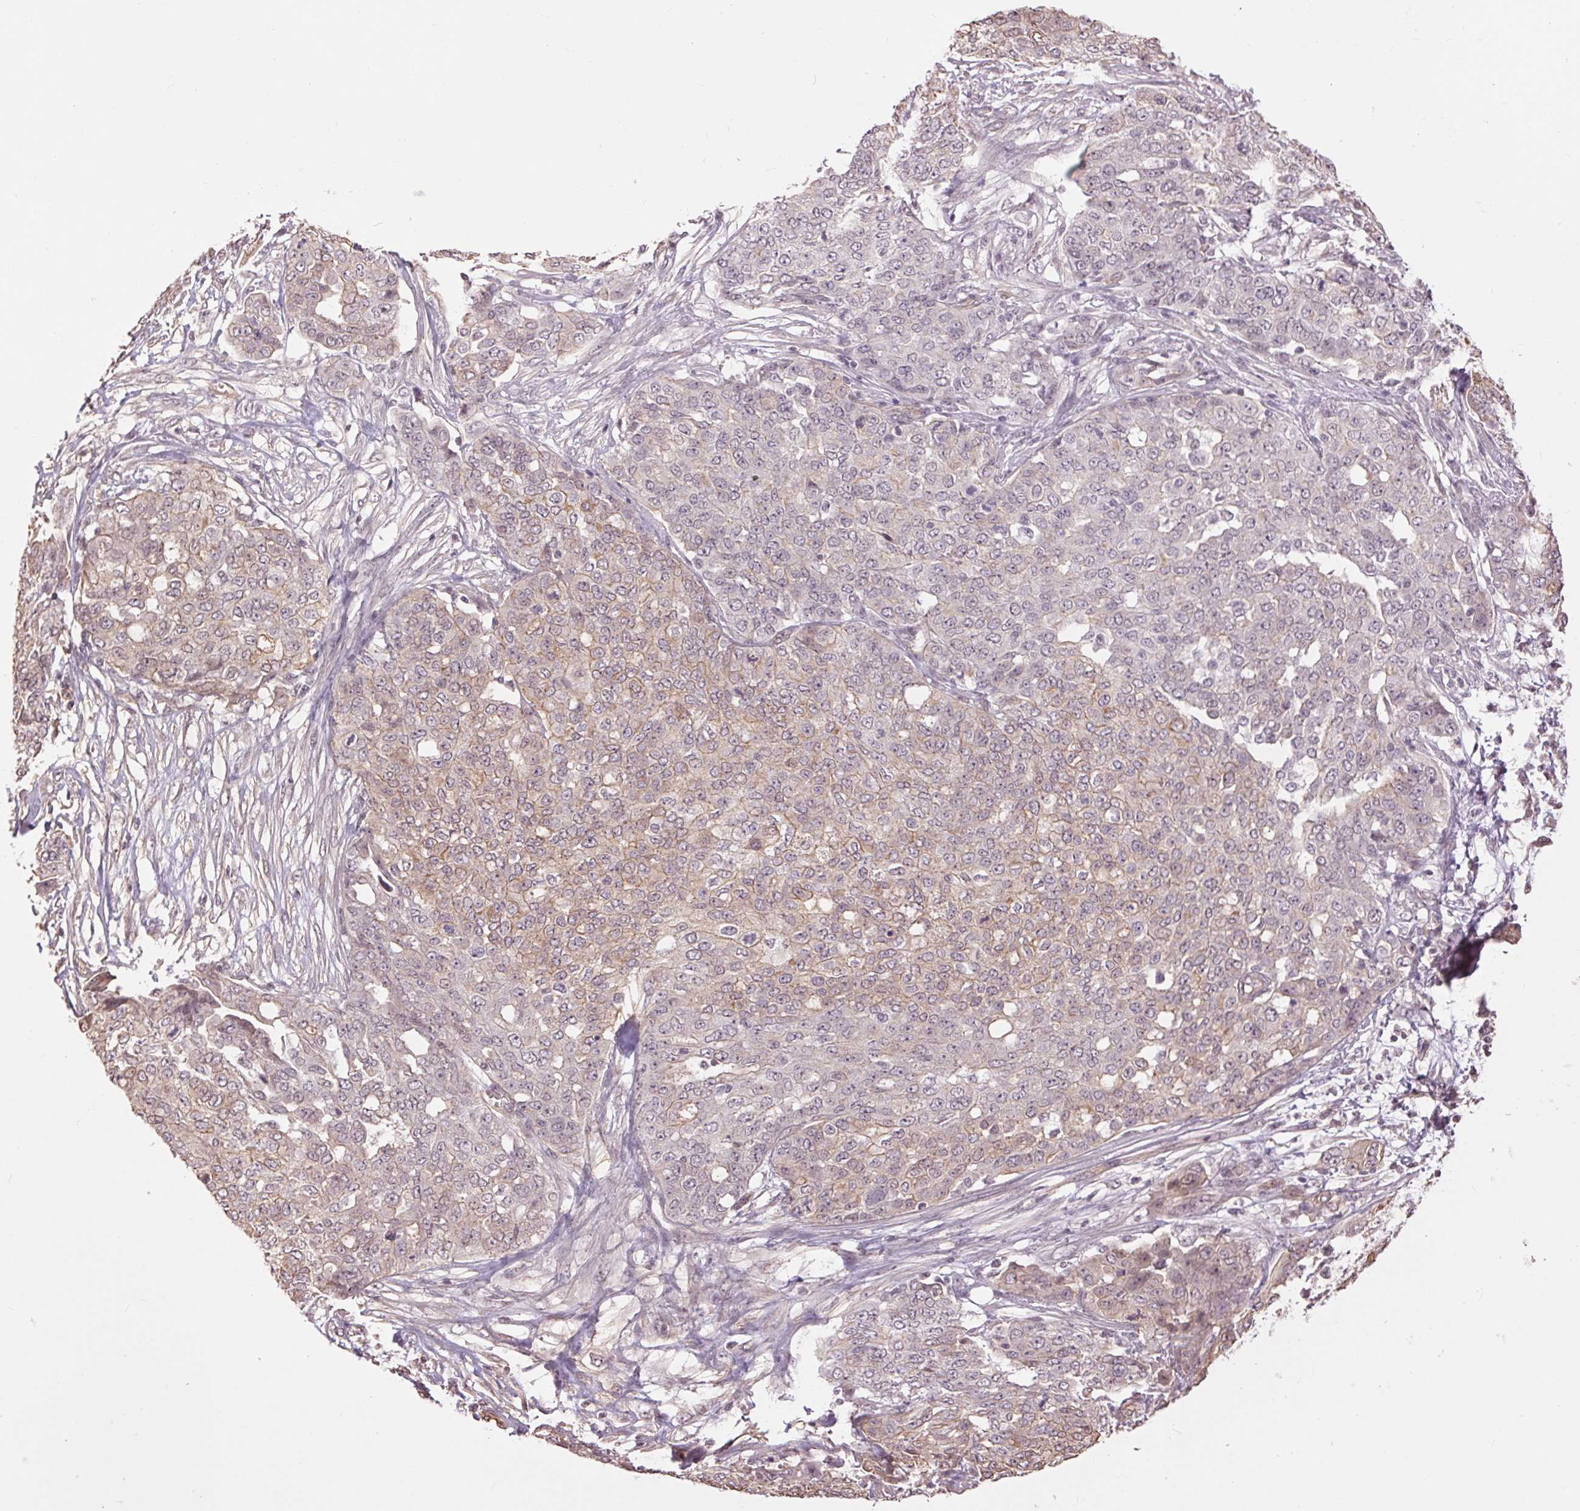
{"staining": {"intensity": "weak", "quantity": "25%-75%", "location": "cytoplasmic/membranous"}, "tissue": "ovarian cancer", "cell_type": "Tumor cells", "image_type": "cancer", "snomed": [{"axis": "morphology", "description": "Cystadenocarcinoma, serous, NOS"}, {"axis": "topography", "description": "Soft tissue"}, {"axis": "topography", "description": "Ovary"}], "caption": "Ovarian serous cystadenocarcinoma stained for a protein (brown) reveals weak cytoplasmic/membranous positive staining in approximately 25%-75% of tumor cells.", "gene": "PALM", "patient": {"sex": "female", "age": 57}}